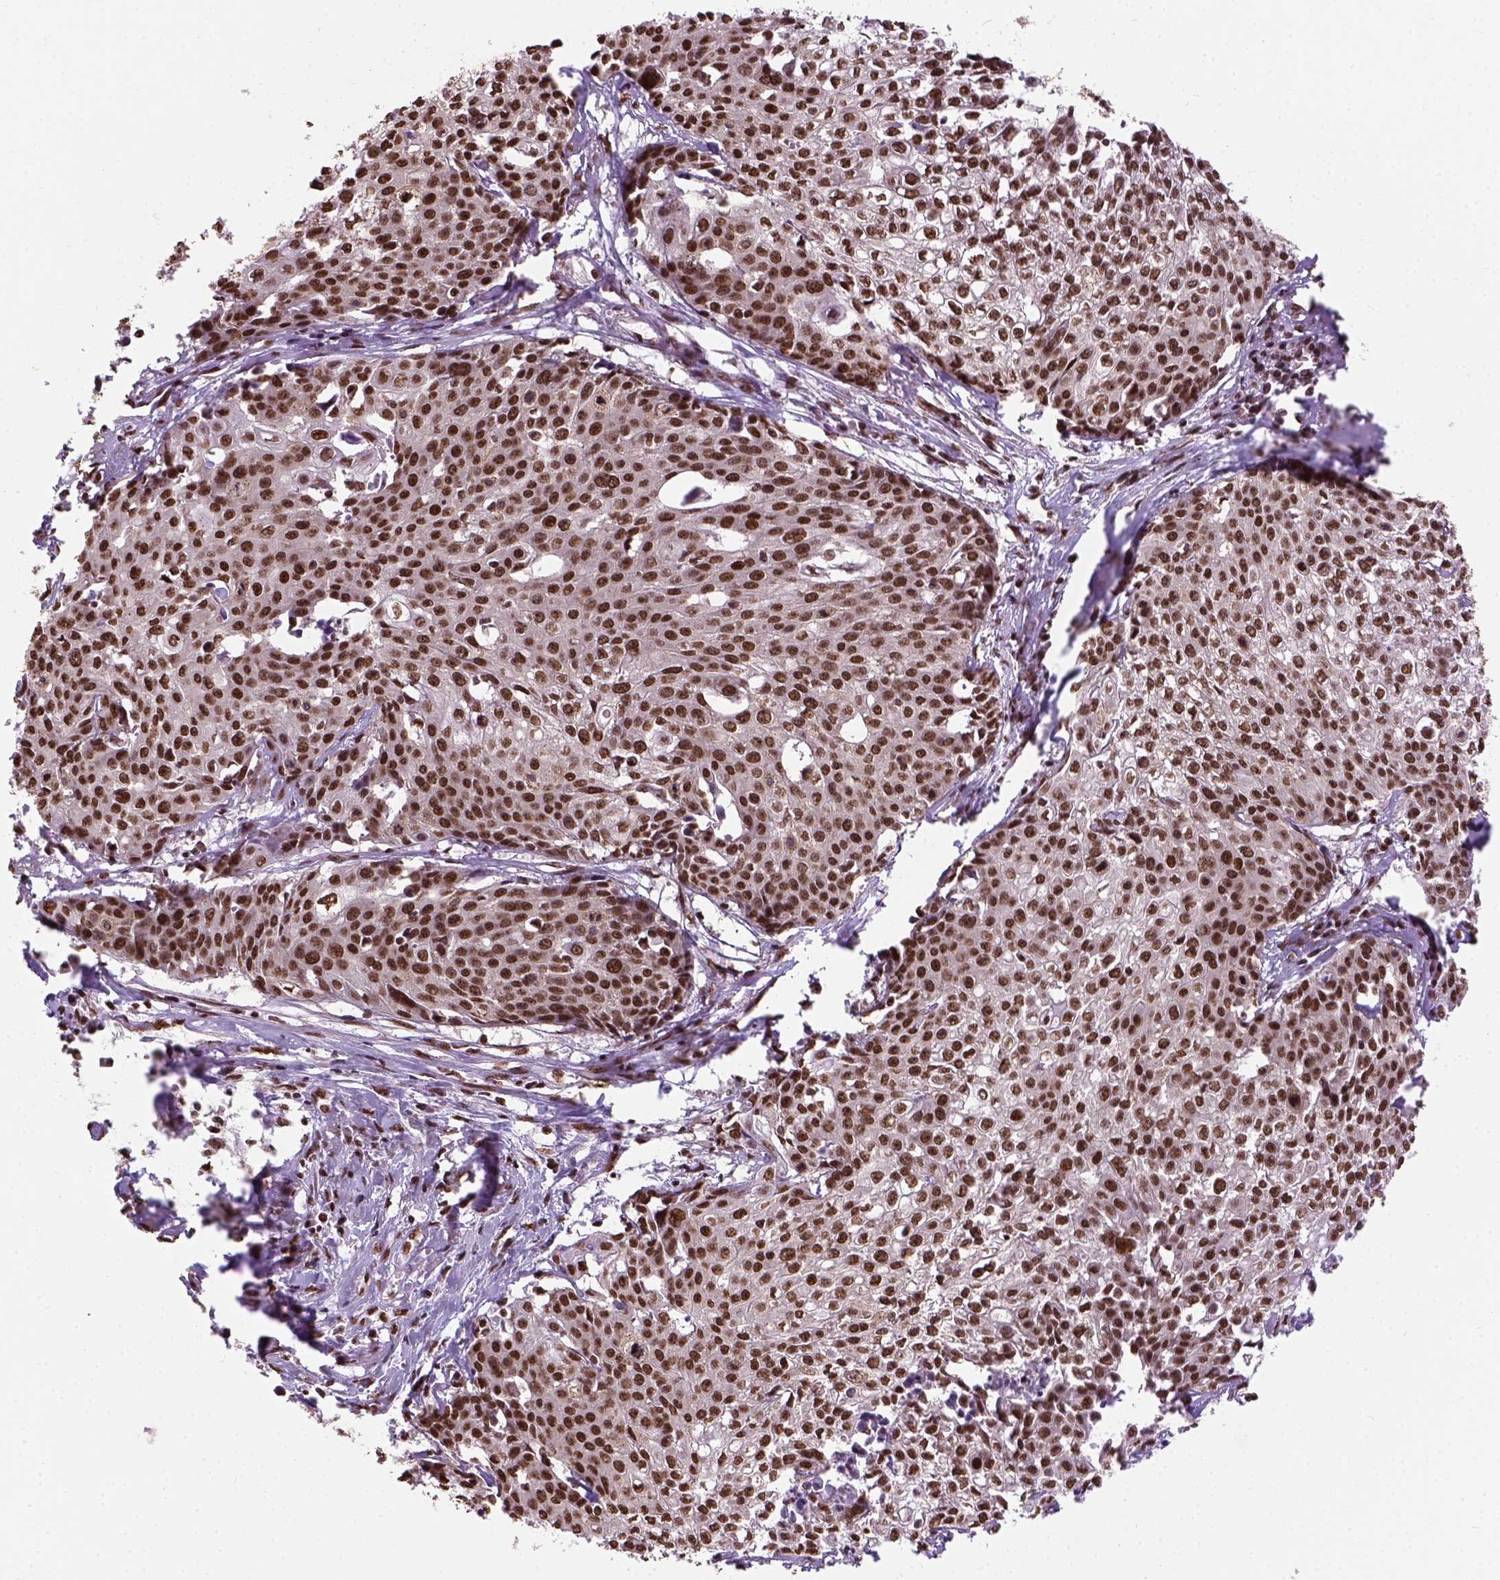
{"staining": {"intensity": "strong", "quantity": ">75%", "location": "nuclear"}, "tissue": "cervical cancer", "cell_type": "Tumor cells", "image_type": "cancer", "snomed": [{"axis": "morphology", "description": "Squamous cell carcinoma, NOS"}, {"axis": "topography", "description": "Cervix"}], "caption": "There is high levels of strong nuclear staining in tumor cells of cervical cancer, as demonstrated by immunohistochemical staining (brown color).", "gene": "NACC1", "patient": {"sex": "female", "age": 39}}